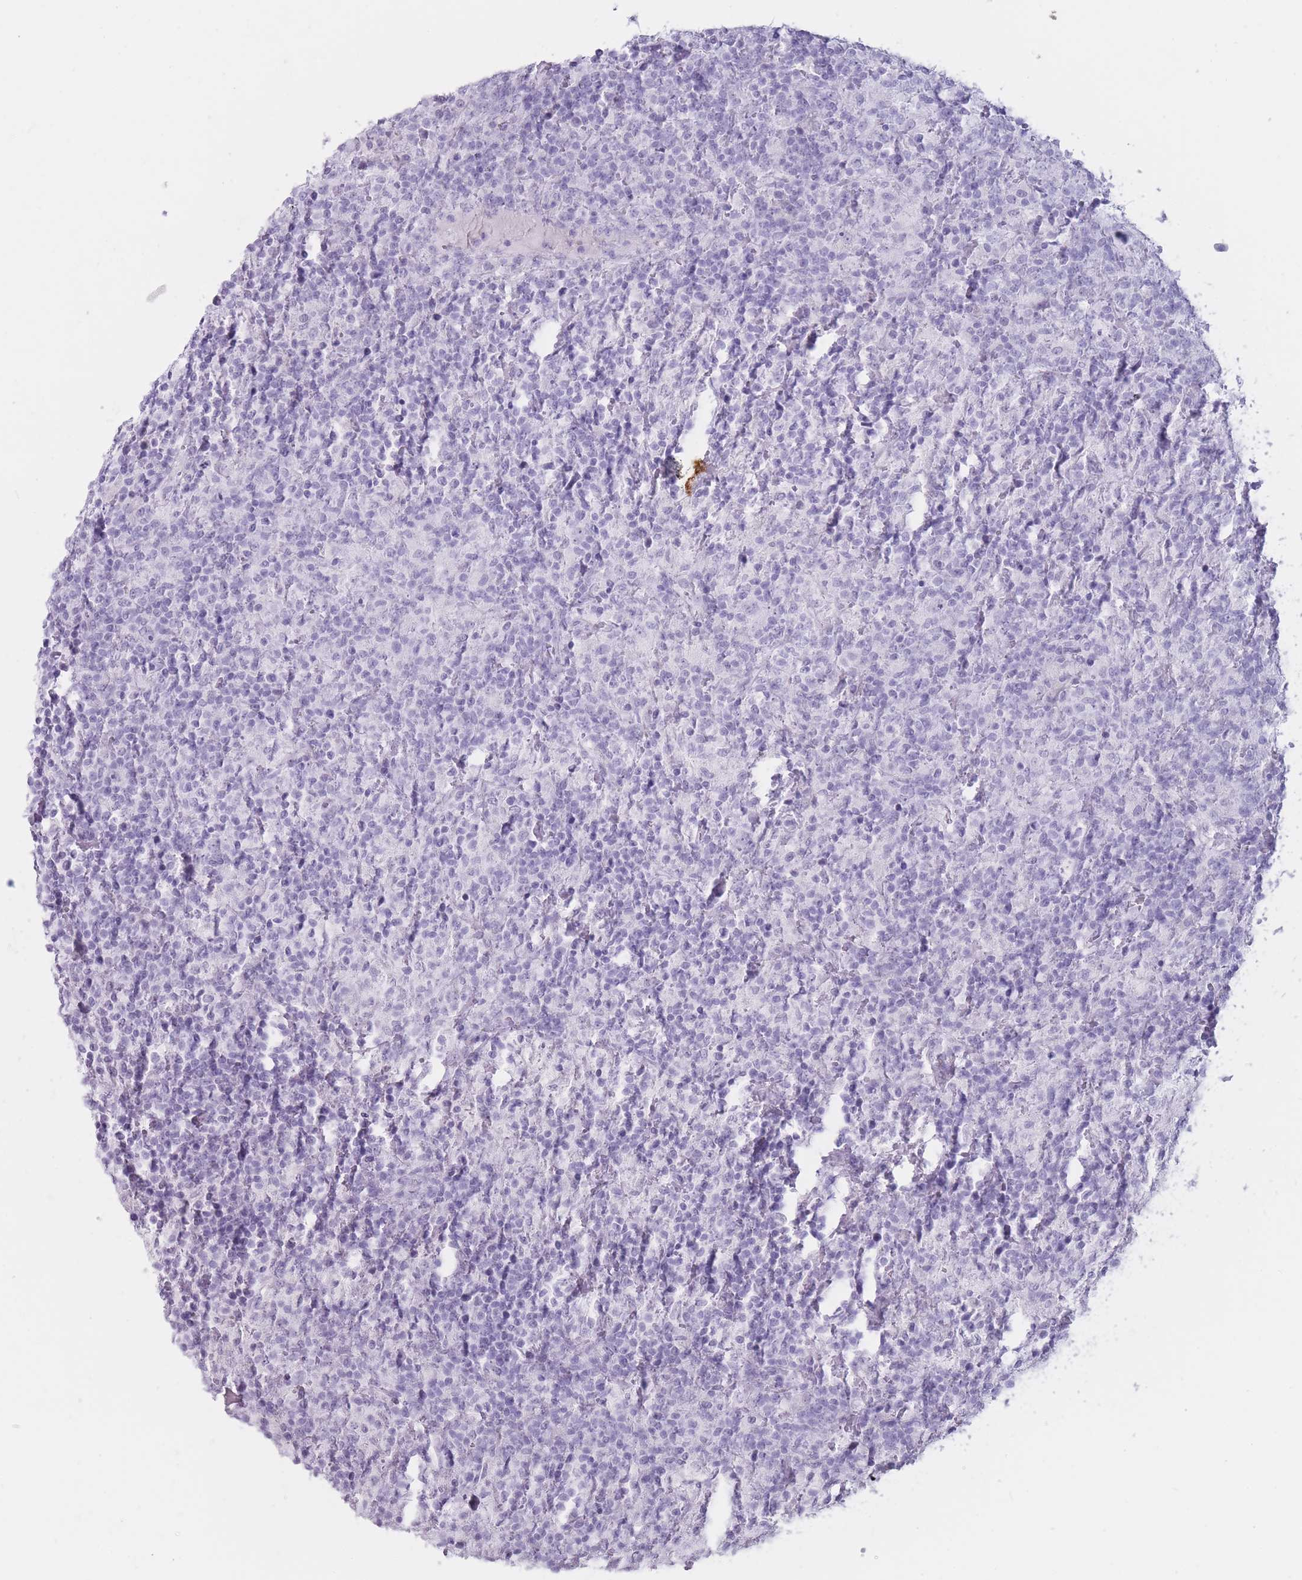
{"staining": {"intensity": "negative", "quantity": "none", "location": "none"}, "tissue": "lymphoma", "cell_type": "Tumor cells", "image_type": "cancer", "snomed": [{"axis": "morphology", "description": "Hodgkin's disease, NOS"}, {"axis": "topography", "description": "Lymph node"}], "caption": "This is an immunohistochemistry (IHC) micrograph of Hodgkin's disease. There is no expression in tumor cells.", "gene": "PNMA3", "patient": {"sex": "male", "age": 70}}